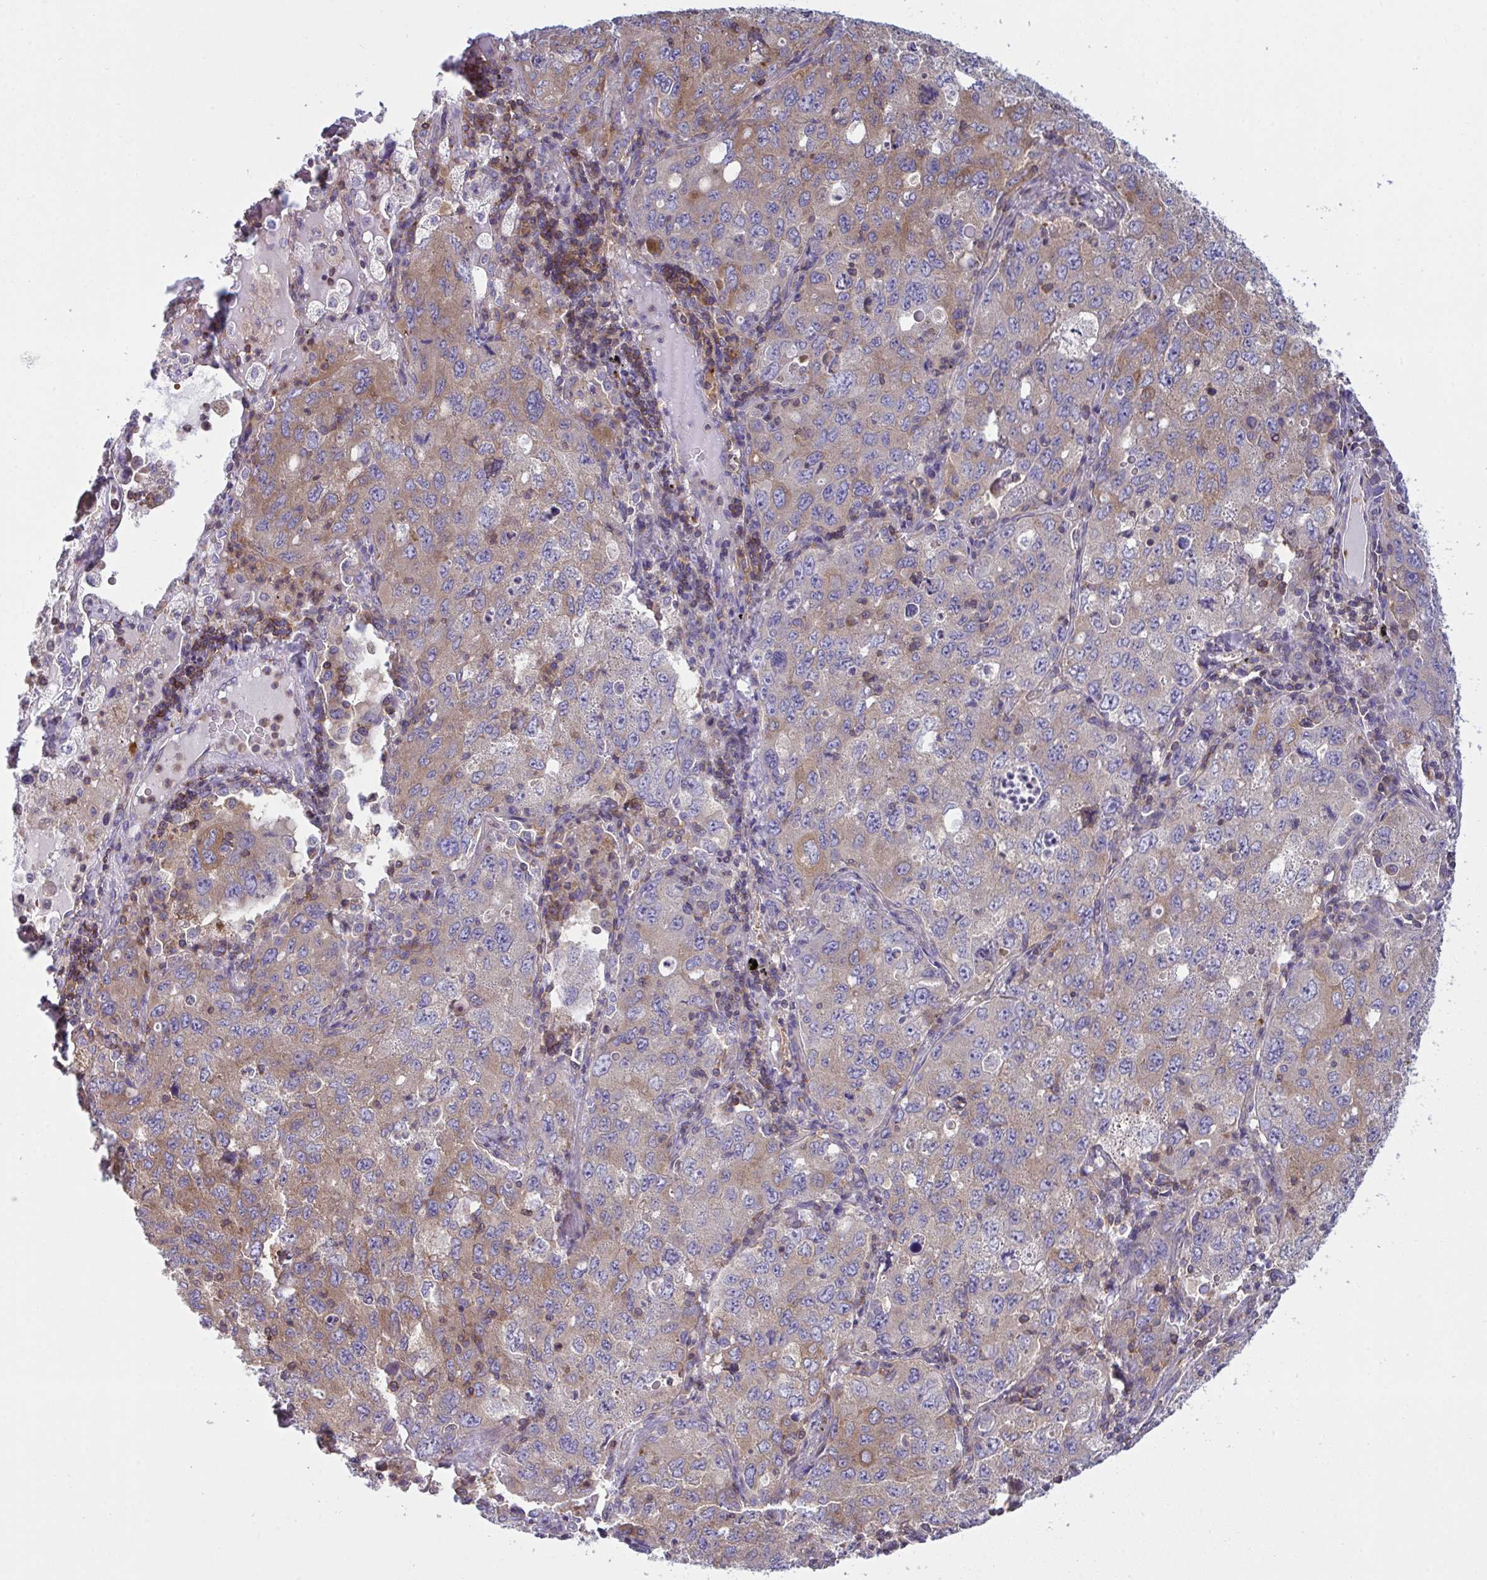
{"staining": {"intensity": "moderate", "quantity": "25%-75%", "location": "cytoplasmic/membranous"}, "tissue": "lung cancer", "cell_type": "Tumor cells", "image_type": "cancer", "snomed": [{"axis": "morphology", "description": "Adenocarcinoma, NOS"}, {"axis": "topography", "description": "Lung"}], "caption": "The immunohistochemical stain labels moderate cytoplasmic/membranous staining in tumor cells of lung cancer (adenocarcinoma) tissue.", "gene": "TSC22D3", "patient": {"sex": "female", "age": 57}}